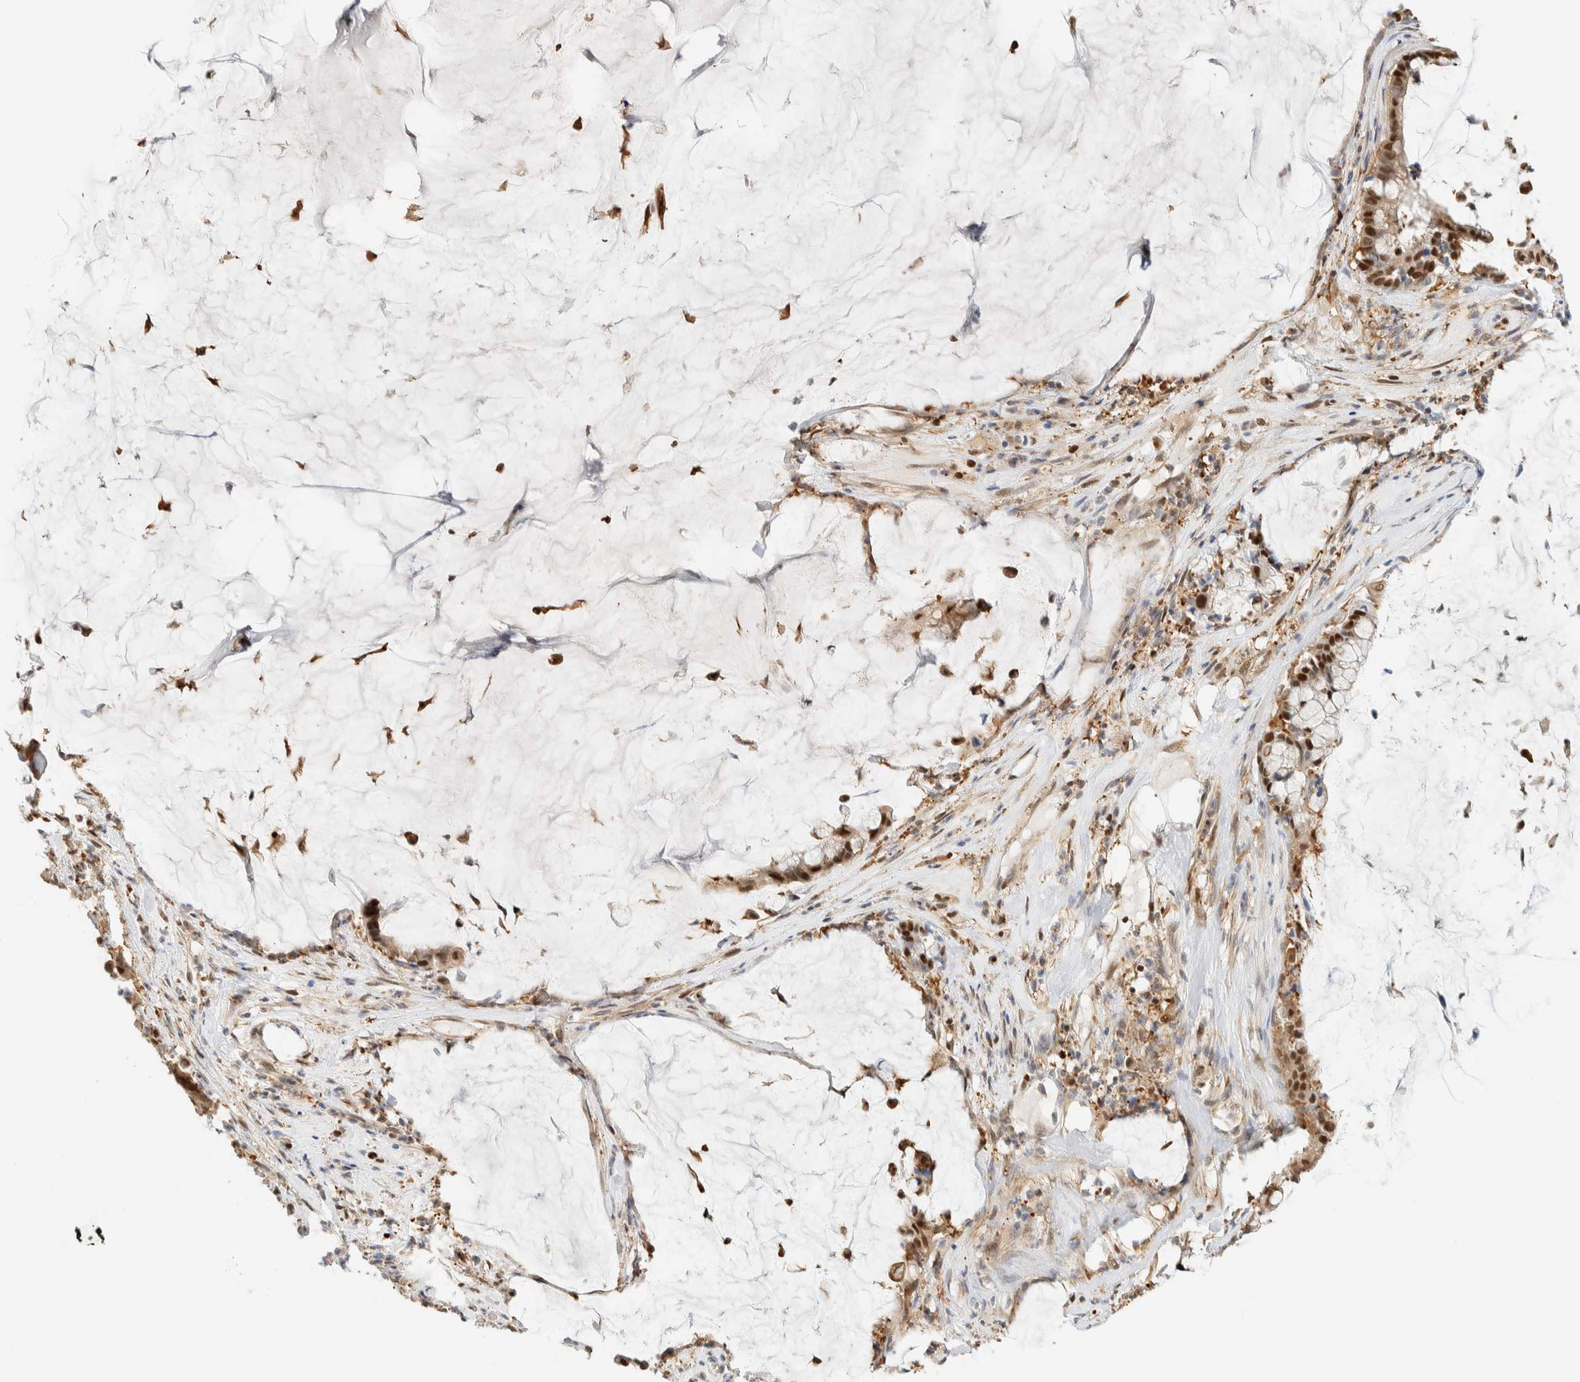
{"staining": {"intensity": "moderate", "quantity": ">75%", "location": "nuclear"}, "tissue": "pancreatic cancer", "cell_type": "Tumor cells", "image_type": "cancer", "snomed": [{"axis": "morphology", "description": "Adenocarcinoma, NOS"}, {"axis": "topography", "description": "Pancreas"}], "caption": "A micrograph of human adenocarcinoma (pancreatic) stained for a protein exhibits moderate nuclear brown staining in tumor cells.", "gene": "ZBTB37", "patient": {"sex": "male", "age": 41}}